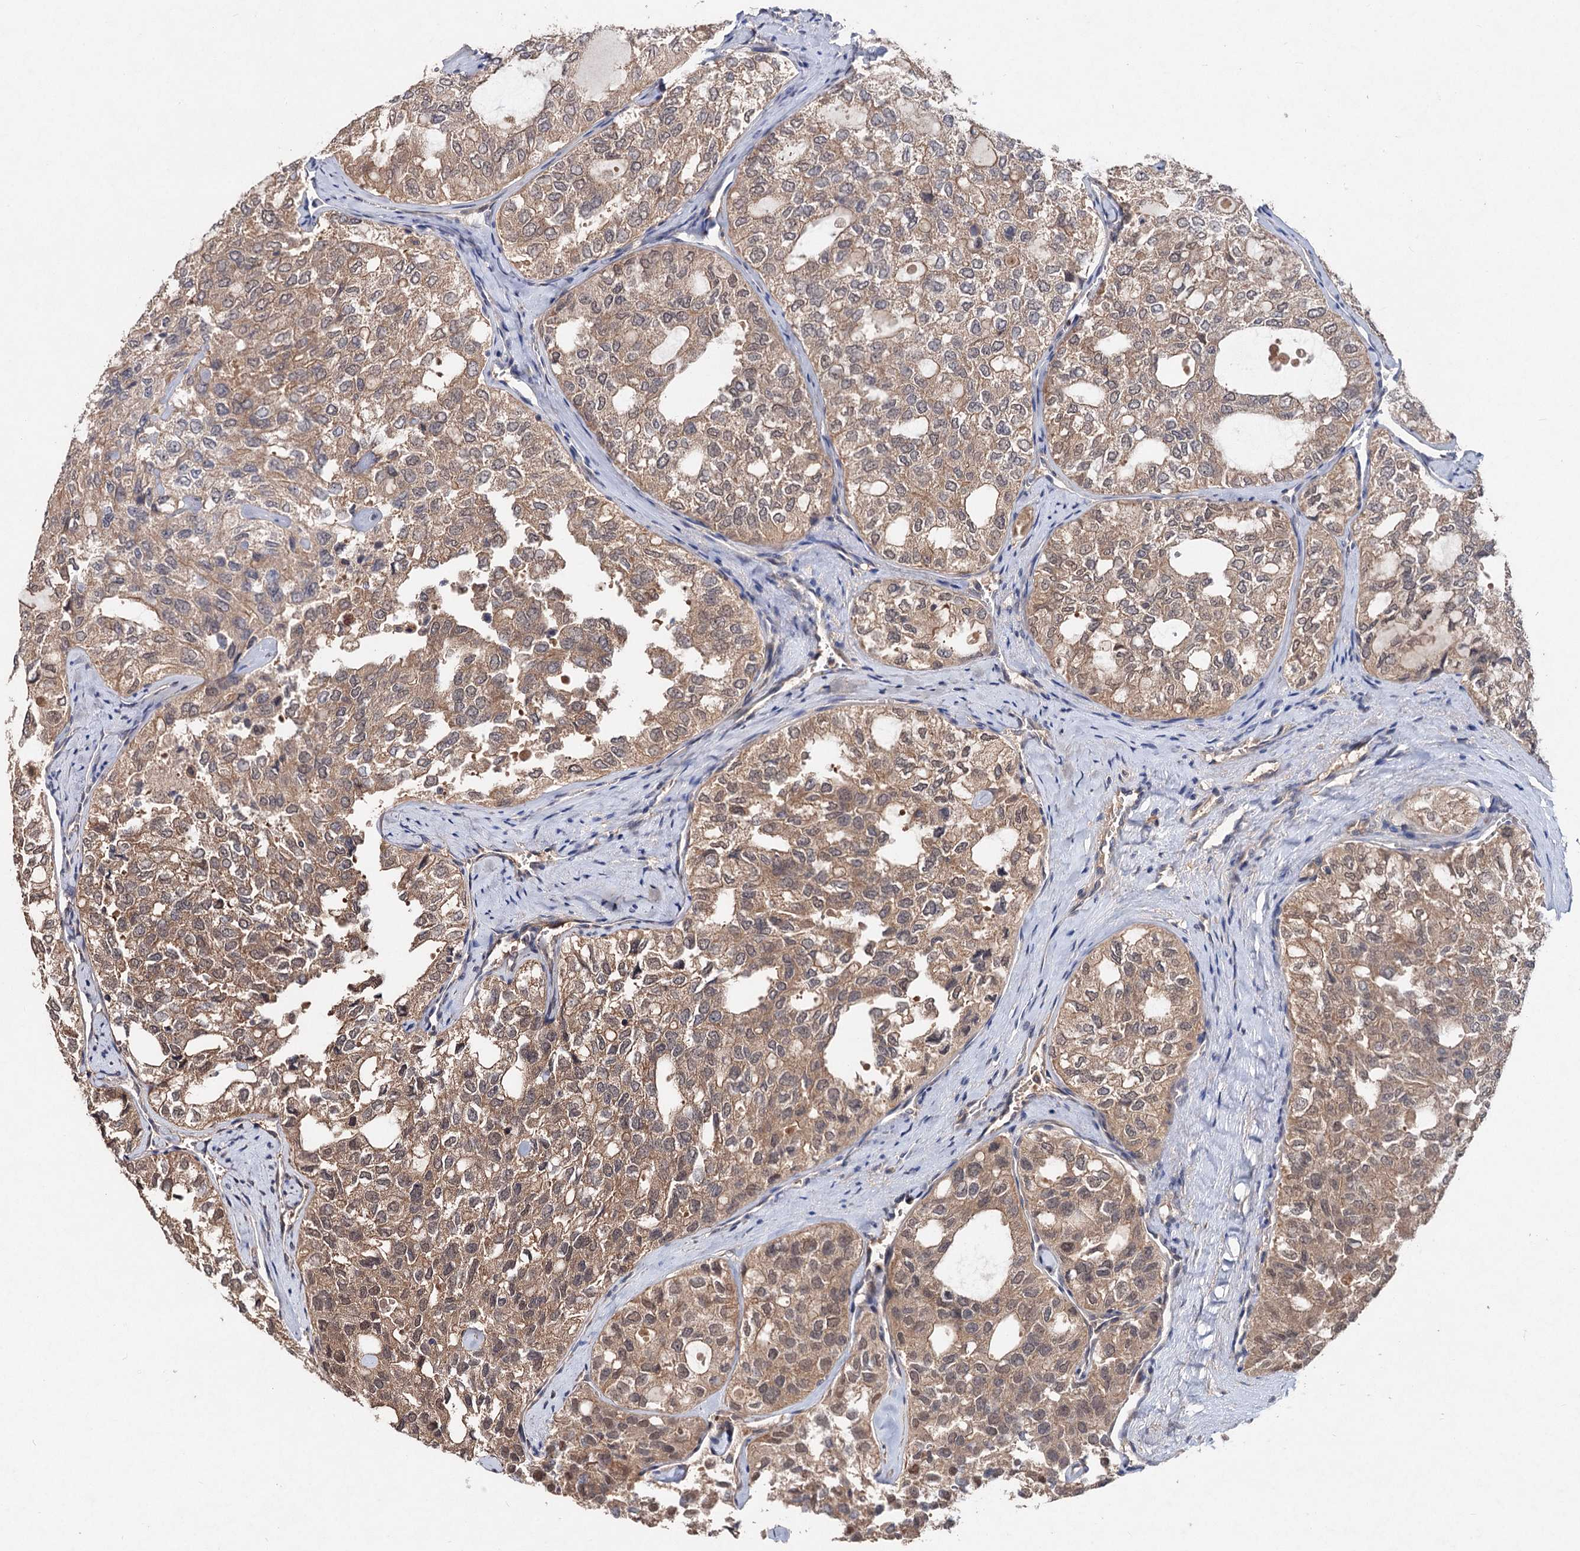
{"staining": {"intensity": "weak", "quantity": ">75%", "location": "cytoplasmic/membranous,nuclear"}, "tissue": "thyroid cancer", "cell_type": "Tumor cells", "image_type": "cancer", "snomed": [{"axis": "morphology", "description": "Follicular adenoma carcinoma, NOS"}, {"axis": "topography", "description": "Thyroid gland"}], "caption": "Human thyroid cancer (follicular adenoma carcinoma) stained with a protein marker demonstrates weak staining in tumor cells.", "gene": "NUDCD2", "patient": {"sex": "male", "age": 75}}